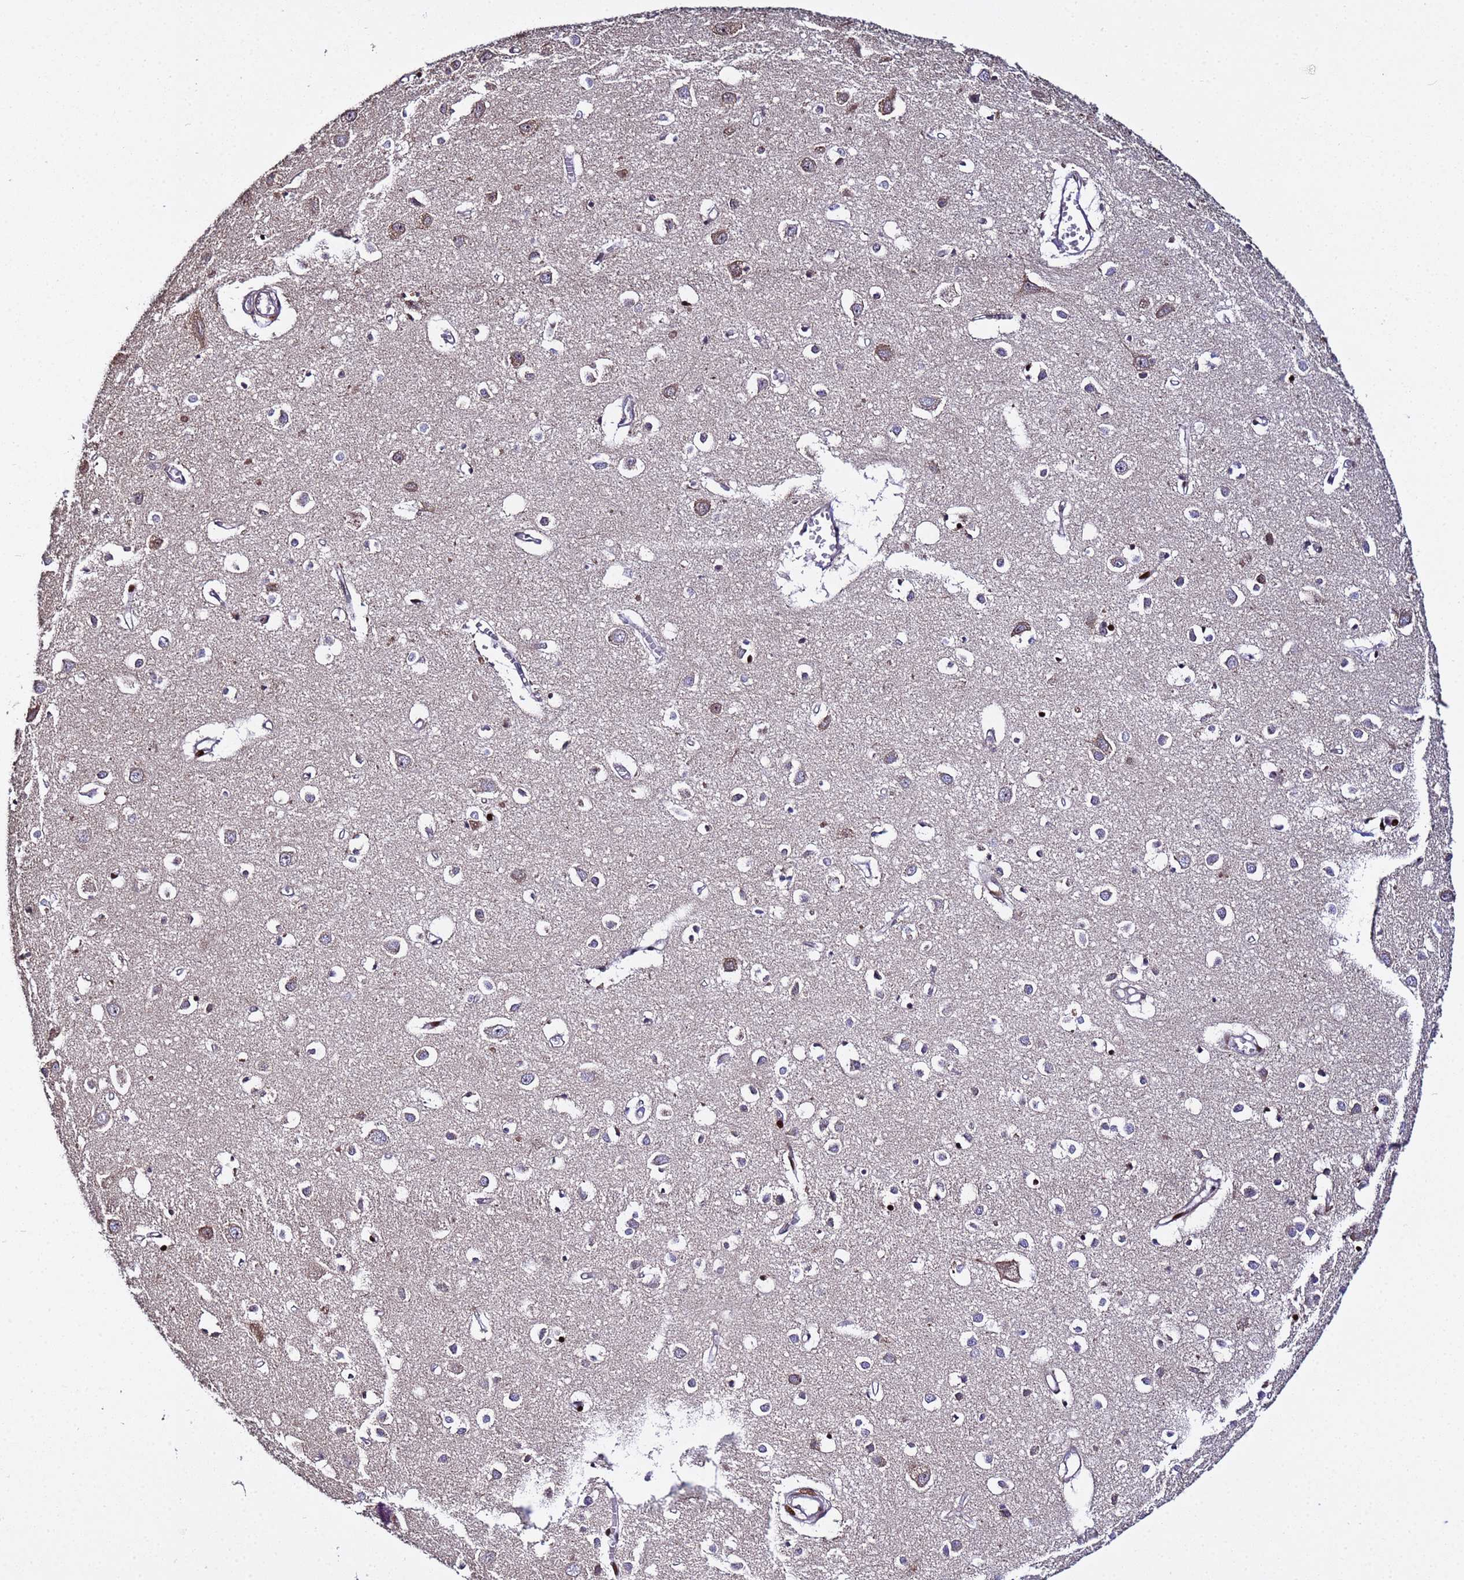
{"staining": {"intensity": "strong", "quantity": "<25%", "location": "nuclear"}, "tissue": "cerebral cortex", "cell_type": "Endothelial cells", "image_type": "normal", "snomed": [{"axis": "morphology", "description": "Normal tissue, NOS"}, {"axis": "topography", "description": "Cerebral cortex"}], "caption": "Protein expression analysis of normal human cerebral cortex reveals strong nuclear positivity in about <25% of endothelial cells. The staining was performed using DAB, with brown indicating positive protein expression. Nuclei are stained blue with hematoxylin.", "gene": "WNK4", "patient": {"sex": "female", "age": 64}}